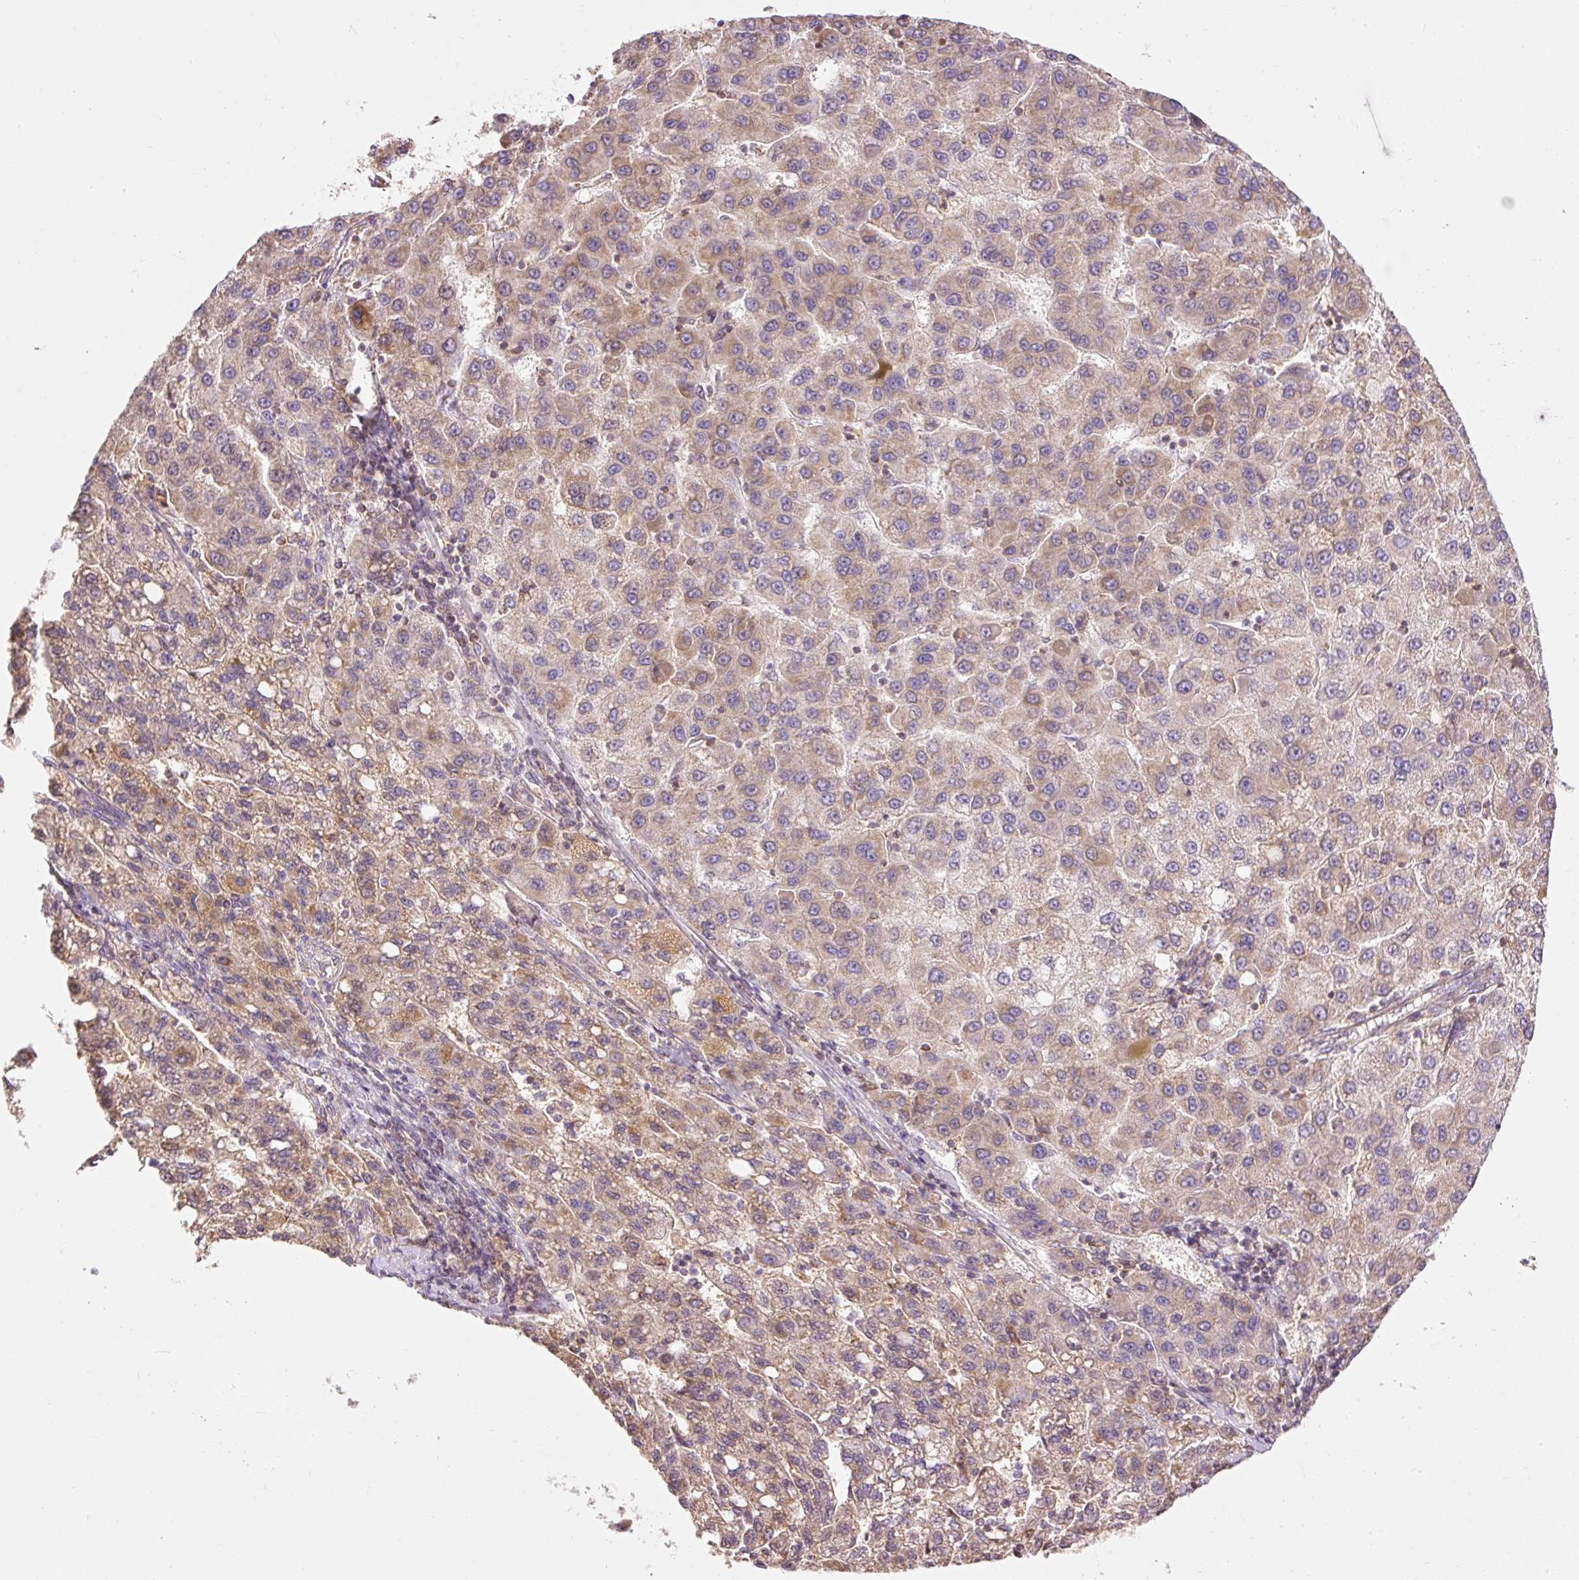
{"staining": {"intensity": "moderate", "quantity": ">75%", "location": "cytoplasmic/membranous"}, "tissue": "liver cancer", "cell_type": "Tumor cells", "image_type": "cancer", "snomed": [{"axis": "morphology", "description": "Carcinoma, Hepatocellular, NOS"}, {"axis": "topography", "description": "Liver"}], "caption": "This image demonstrates liver cancer (hepatocellular carcinoma) stained with immunohistochemistry to label a protein in brown. The cytoplasmic/membranous of tumor cells show moderate positivity for the protein. Nuclei are counter-stained blue.", "gene": "IMMT", "patient": {"sex": "female", "age": 82}}